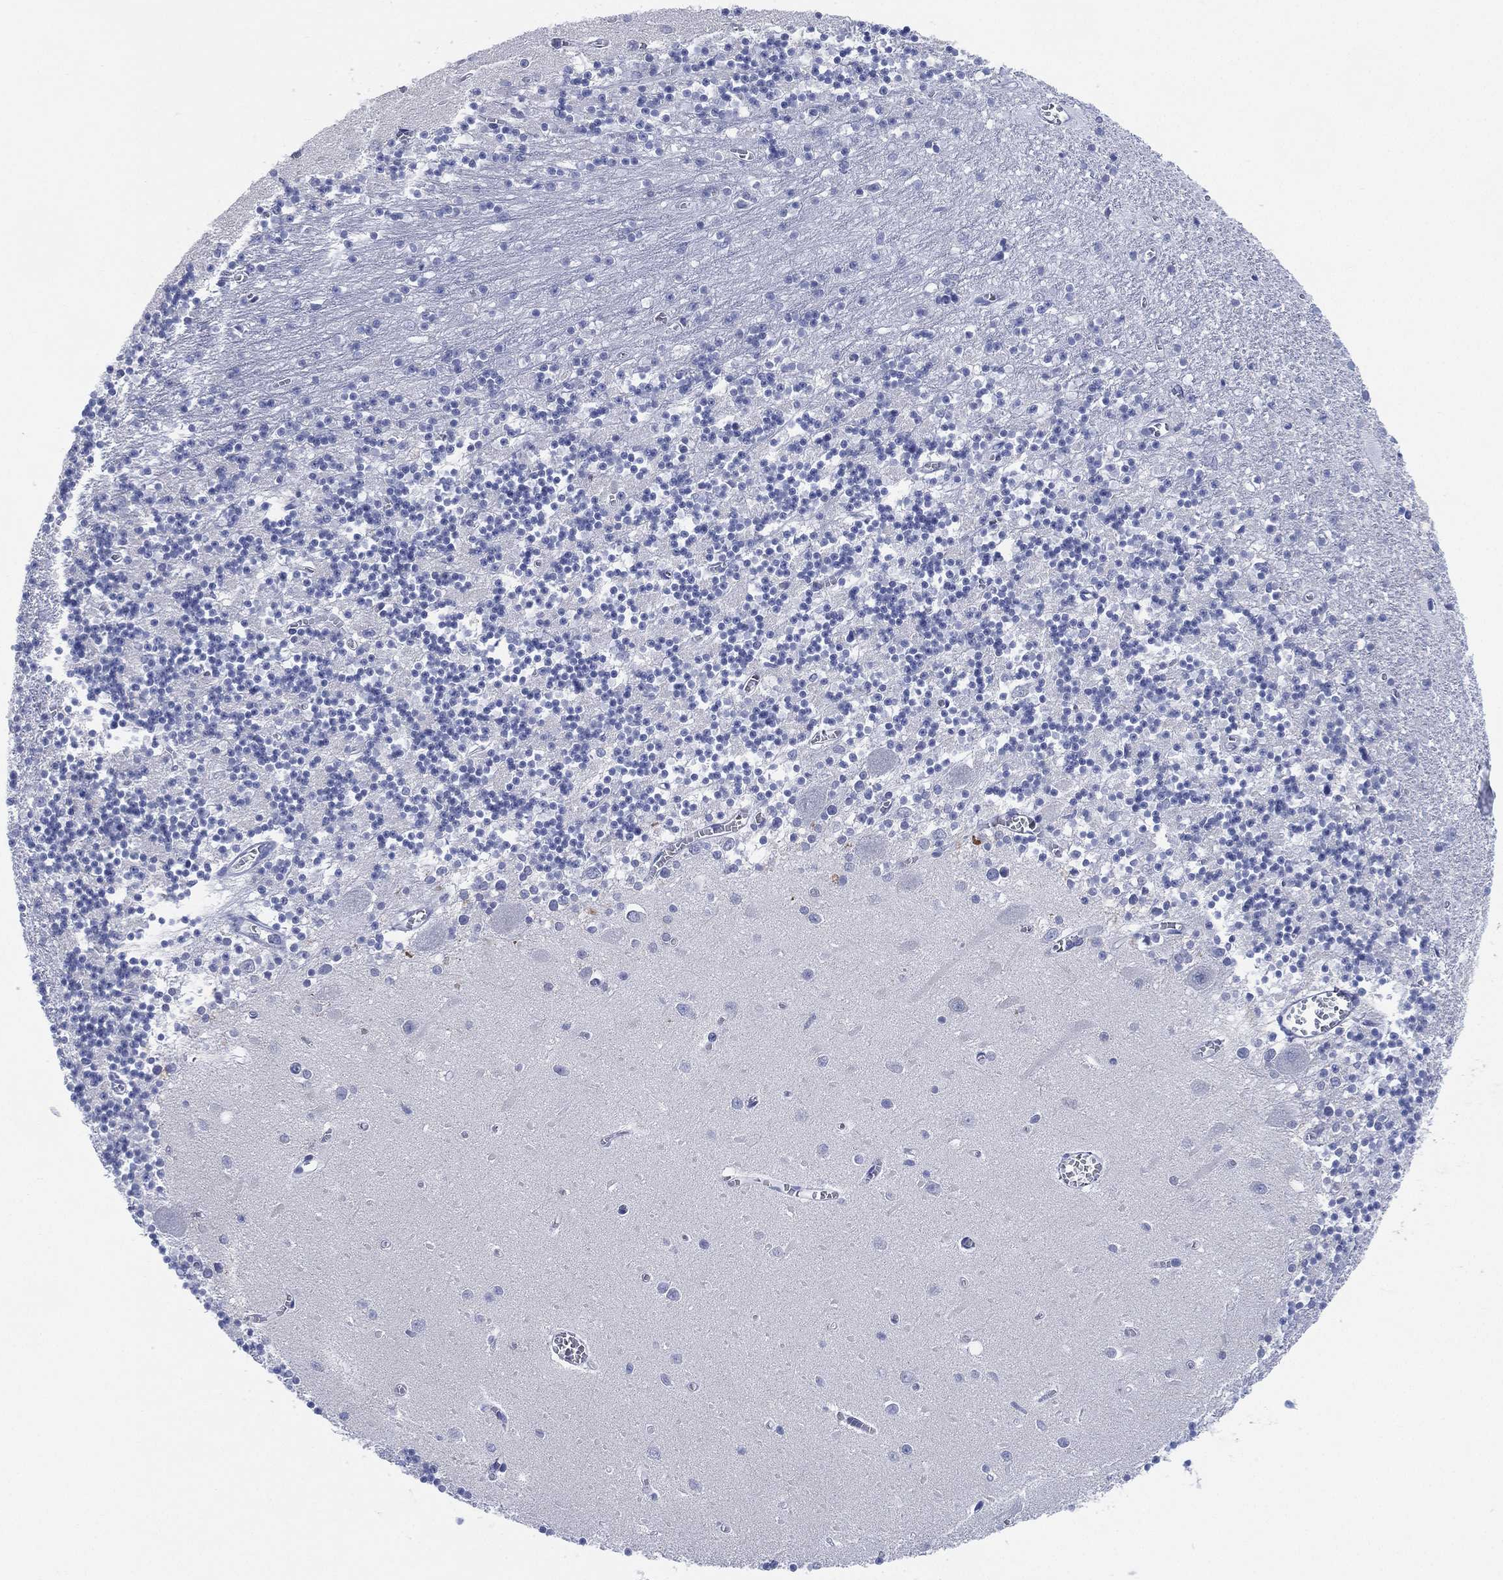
{"staining": {"intensity": "negative", "quantity": "none", "location": "none"}, "tissue": "cerebellum", "cell_type": "Cells in granular layer", "image_type": "normal", "snomed": [{"axis": "morphology", "description": "Normal tissue, NOS"}, {"axis": "topography", "description": "Cerebellum"}], "caption": "Histopathology image shows no significant protein staining in cells in granular layer of normal cerebellum. Brightfield microscopy of immunohistochemistry (IHC) stained with DAB (3,3'-diaminobenzidine) (brown) and hematoxylin (blue), captured at high magnification.", "gene": "ADAD2", "patient": {"sex": "female", "age": 64}}